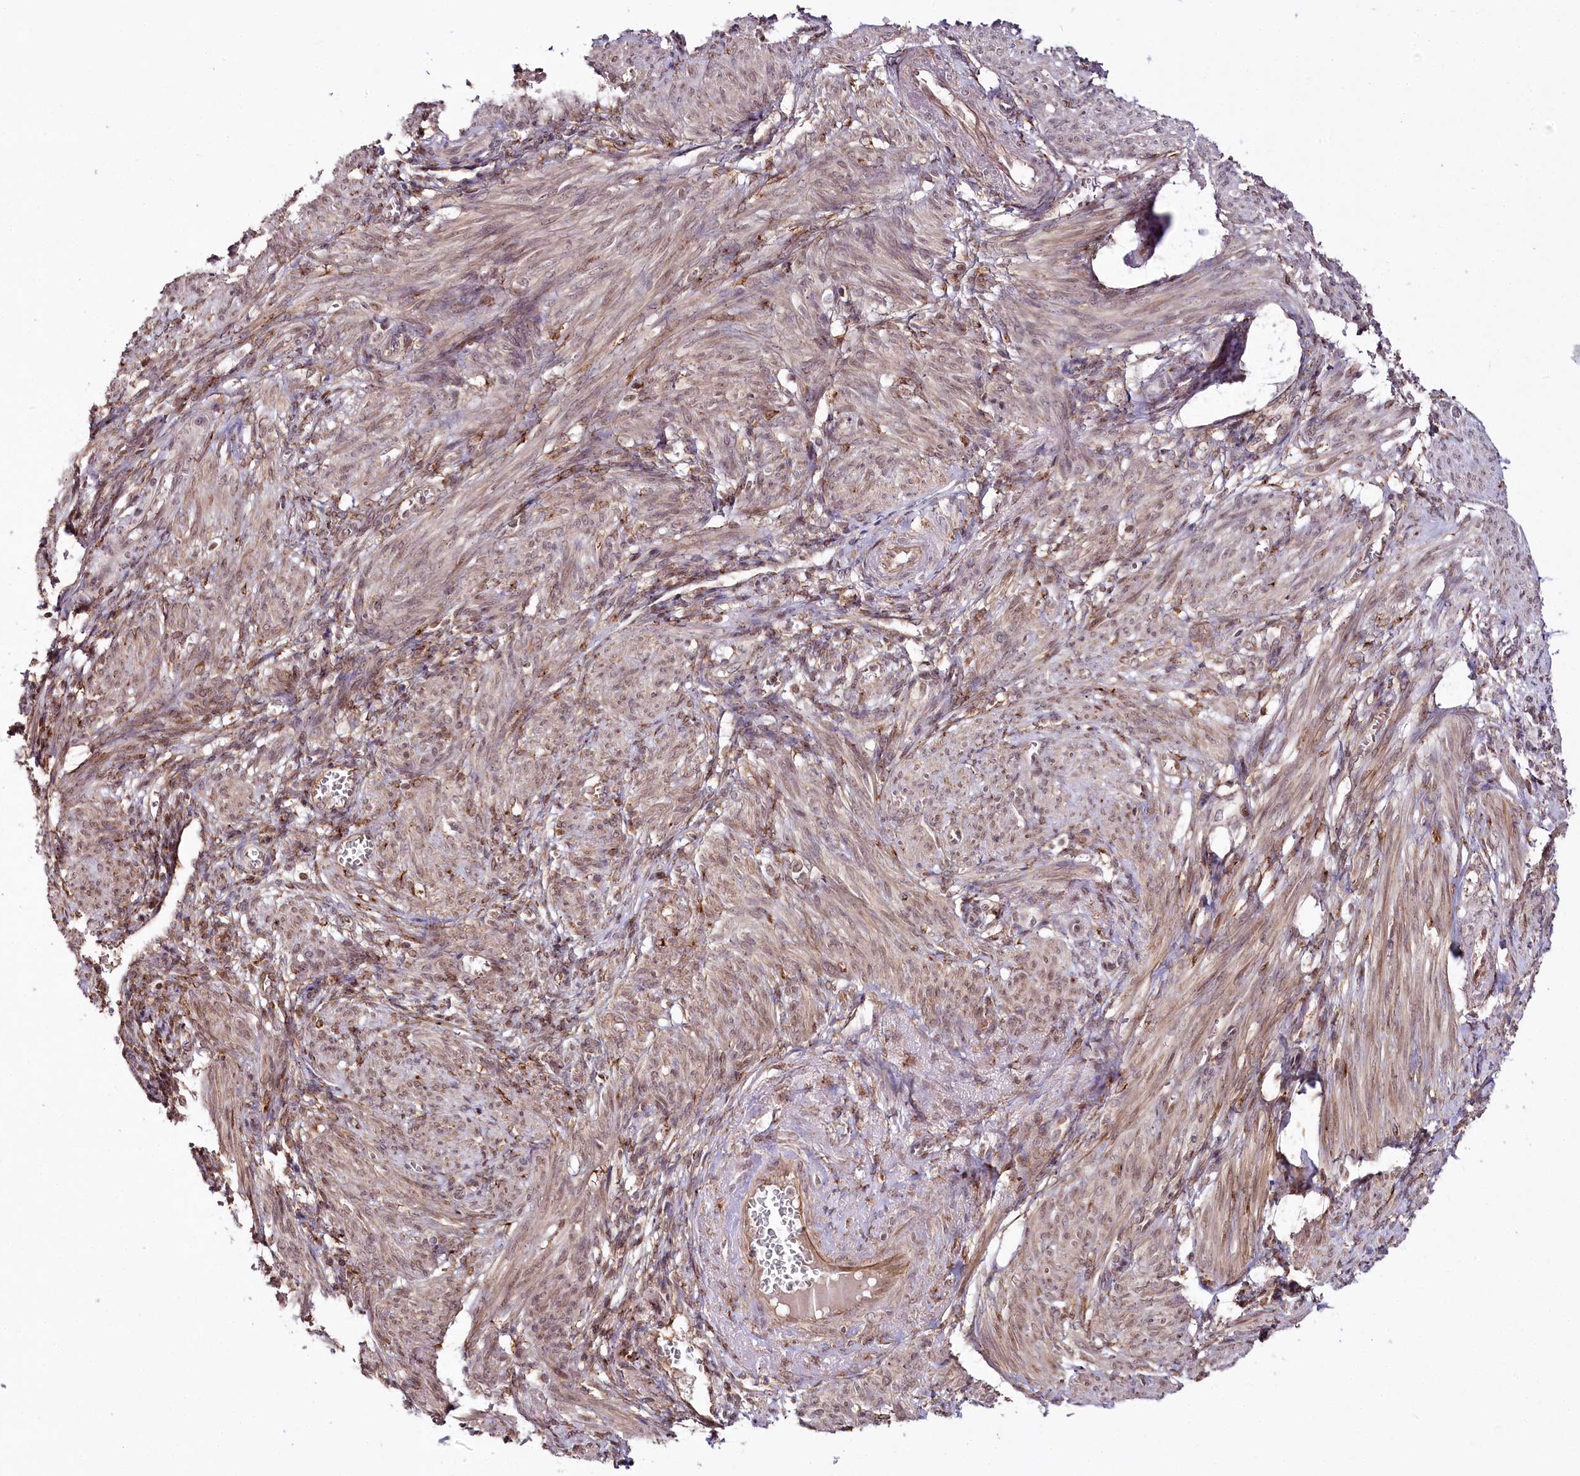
{"staining": {"intensity": "moderate", "quantity": ">75%", "location": "cytoplasmic/membranous,nuclear"}, "tissue": "smooth muscle", "cell_type": "Smooth muscle cells", "image_type": "normal", "snomed": [{"axis": "morphology", "description": "Normal tissue, NOS"}, {"axis": "topography", "description": "Smooth muscle"}], "caption": "A high-resolution histopathology image shows immunohistochemistry (IHC) staining of unremarkable smooth muscle, which shows moderate cytoplasmic/membranous,nuclear staining in approximately >75% of smooth muscle cells.", "gene": "HOXC8", "patient": {"sex": "female", "age": 39}}